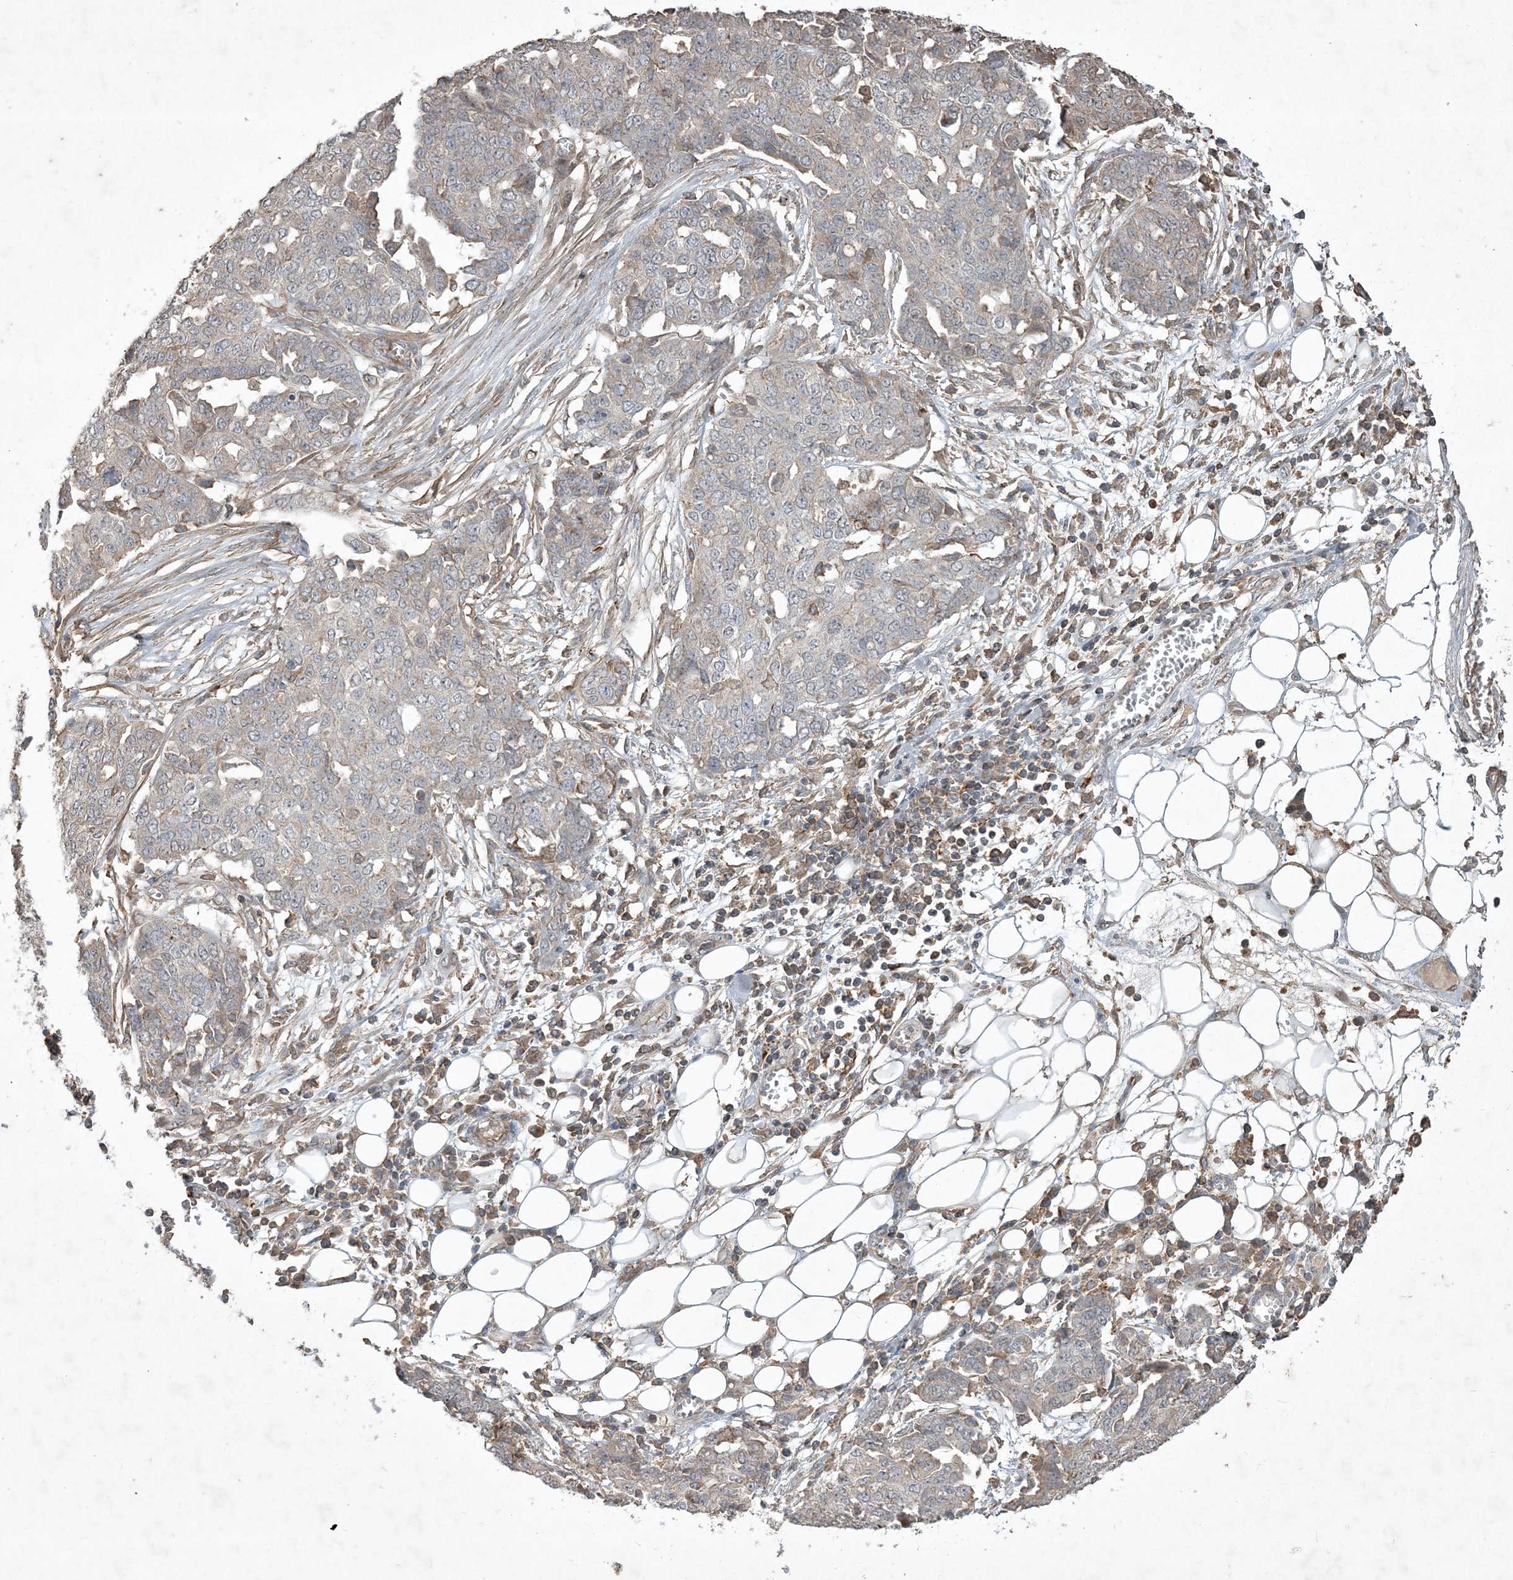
{"staining": {"intensity": "negative", "quantity": "none", "location": "none"}, "tissue": "ovarian cancer", "cell_type": "Tumor cells", "image_type": "cancer", "snomed": [{"axis": "morphology", "description": "Cystadenocarcinoma, serous, NOS"}, {"axis": "topography", "description": "Soft tissue"}, {"axis": "topography", "description": "Ovary"}], "caption": "Immunohistochemistry of human ovarian cancer reveals no staining in tumor cells. (Stains: DAB immunohistochemistry with hematoxylin counter stain, Microscopy: brightfield microscopy at high magnification).", "gene": "PRRT3", "patient": {"sex": "female", "age": 57}}